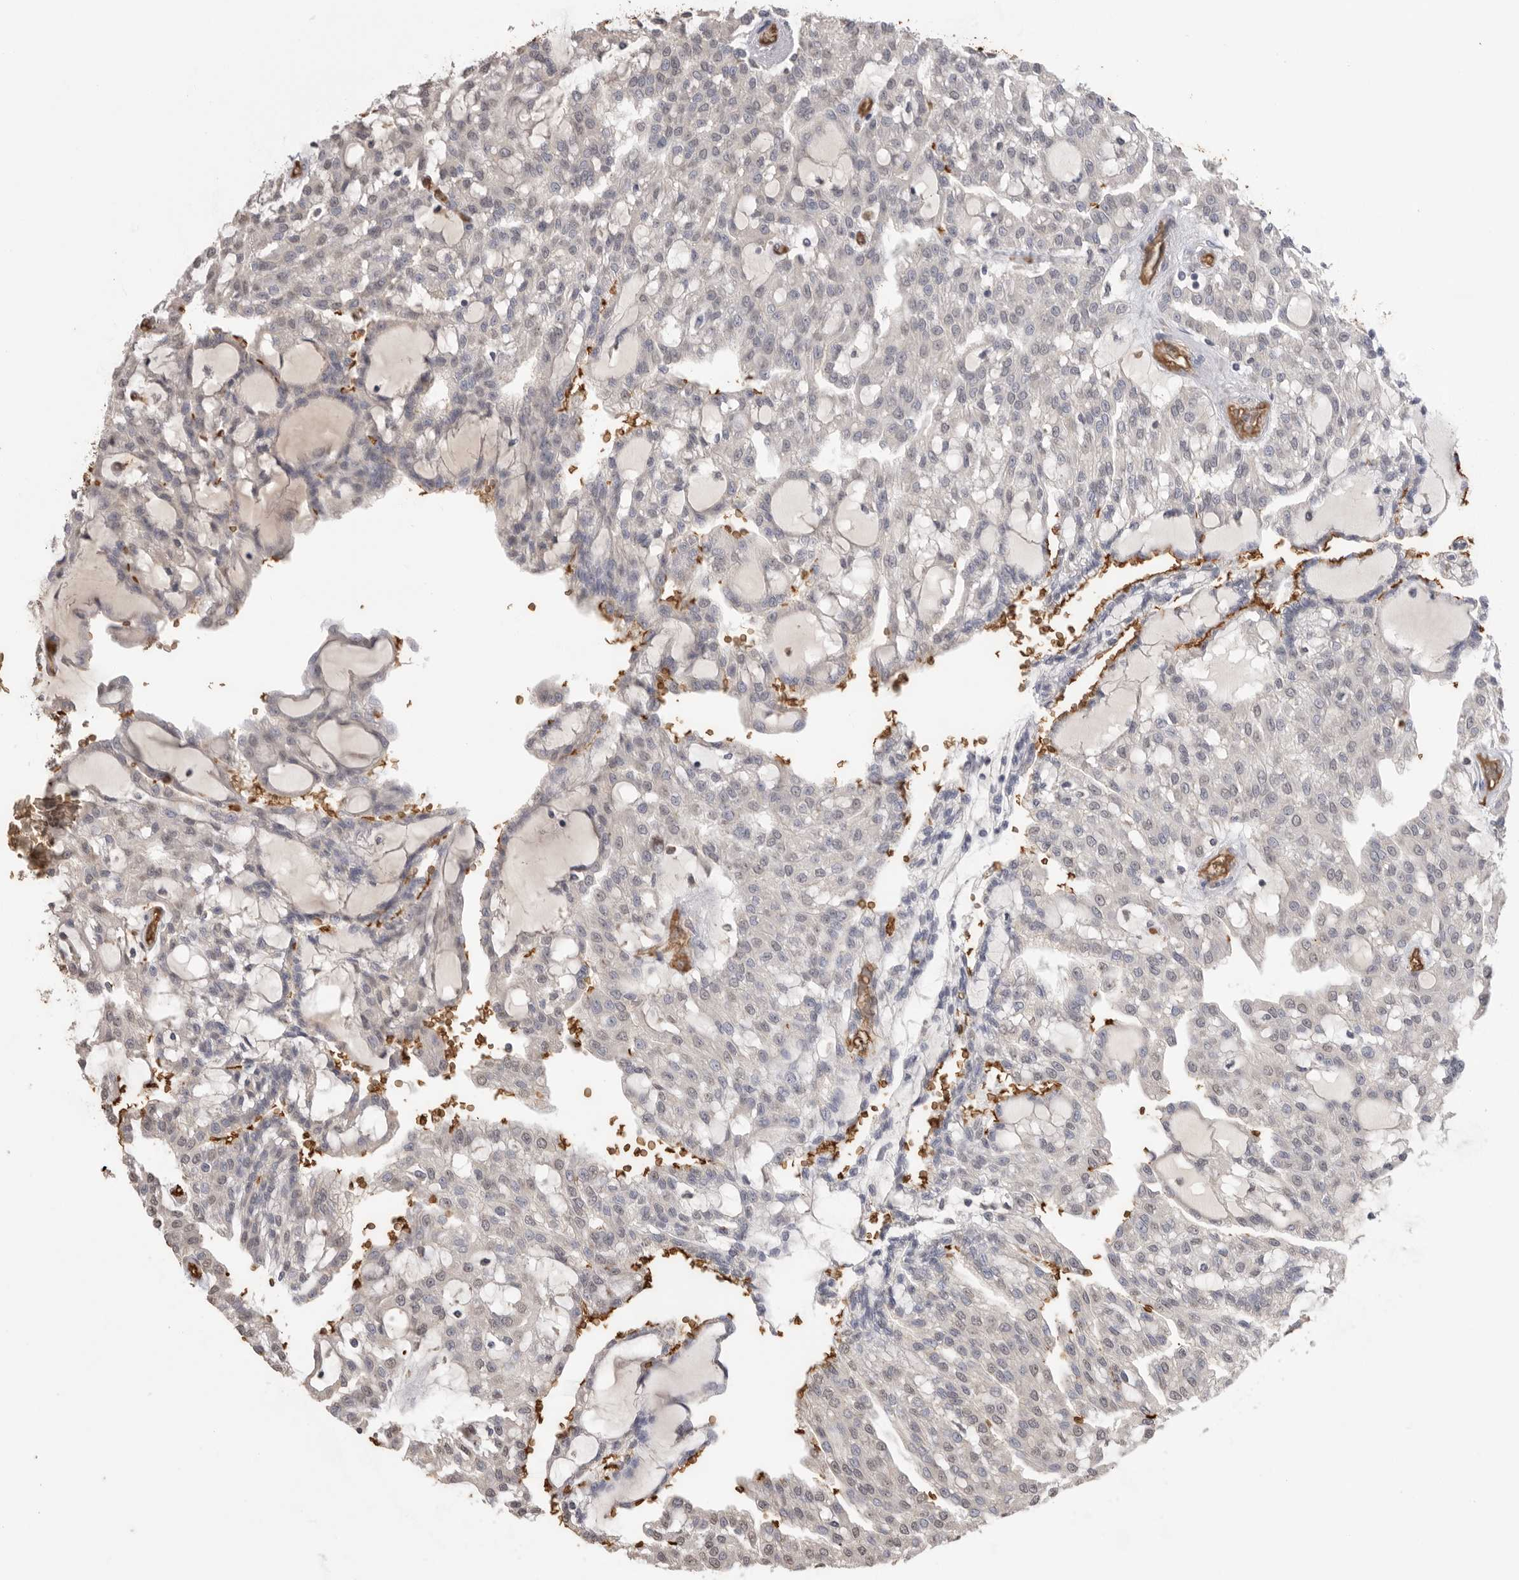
{"staining": {"intensity": "negative", "quantity": "none", "location": "none"}, "tissue": "renal cancer", "cell_type": "Tumor cells", "image_type": "cancer", "snomed": [{"axis": "morphology", "description": "Adenocarcinoma, NOS"}, {"axis": "topography", "description": "Kidney"}], "caption": "The micrograph exhibits no significant positivity in tumor cells of renal cancer (adenocarcinoma).", "gene": "IL27", "patient": {"sex": "male", "age": 63}}